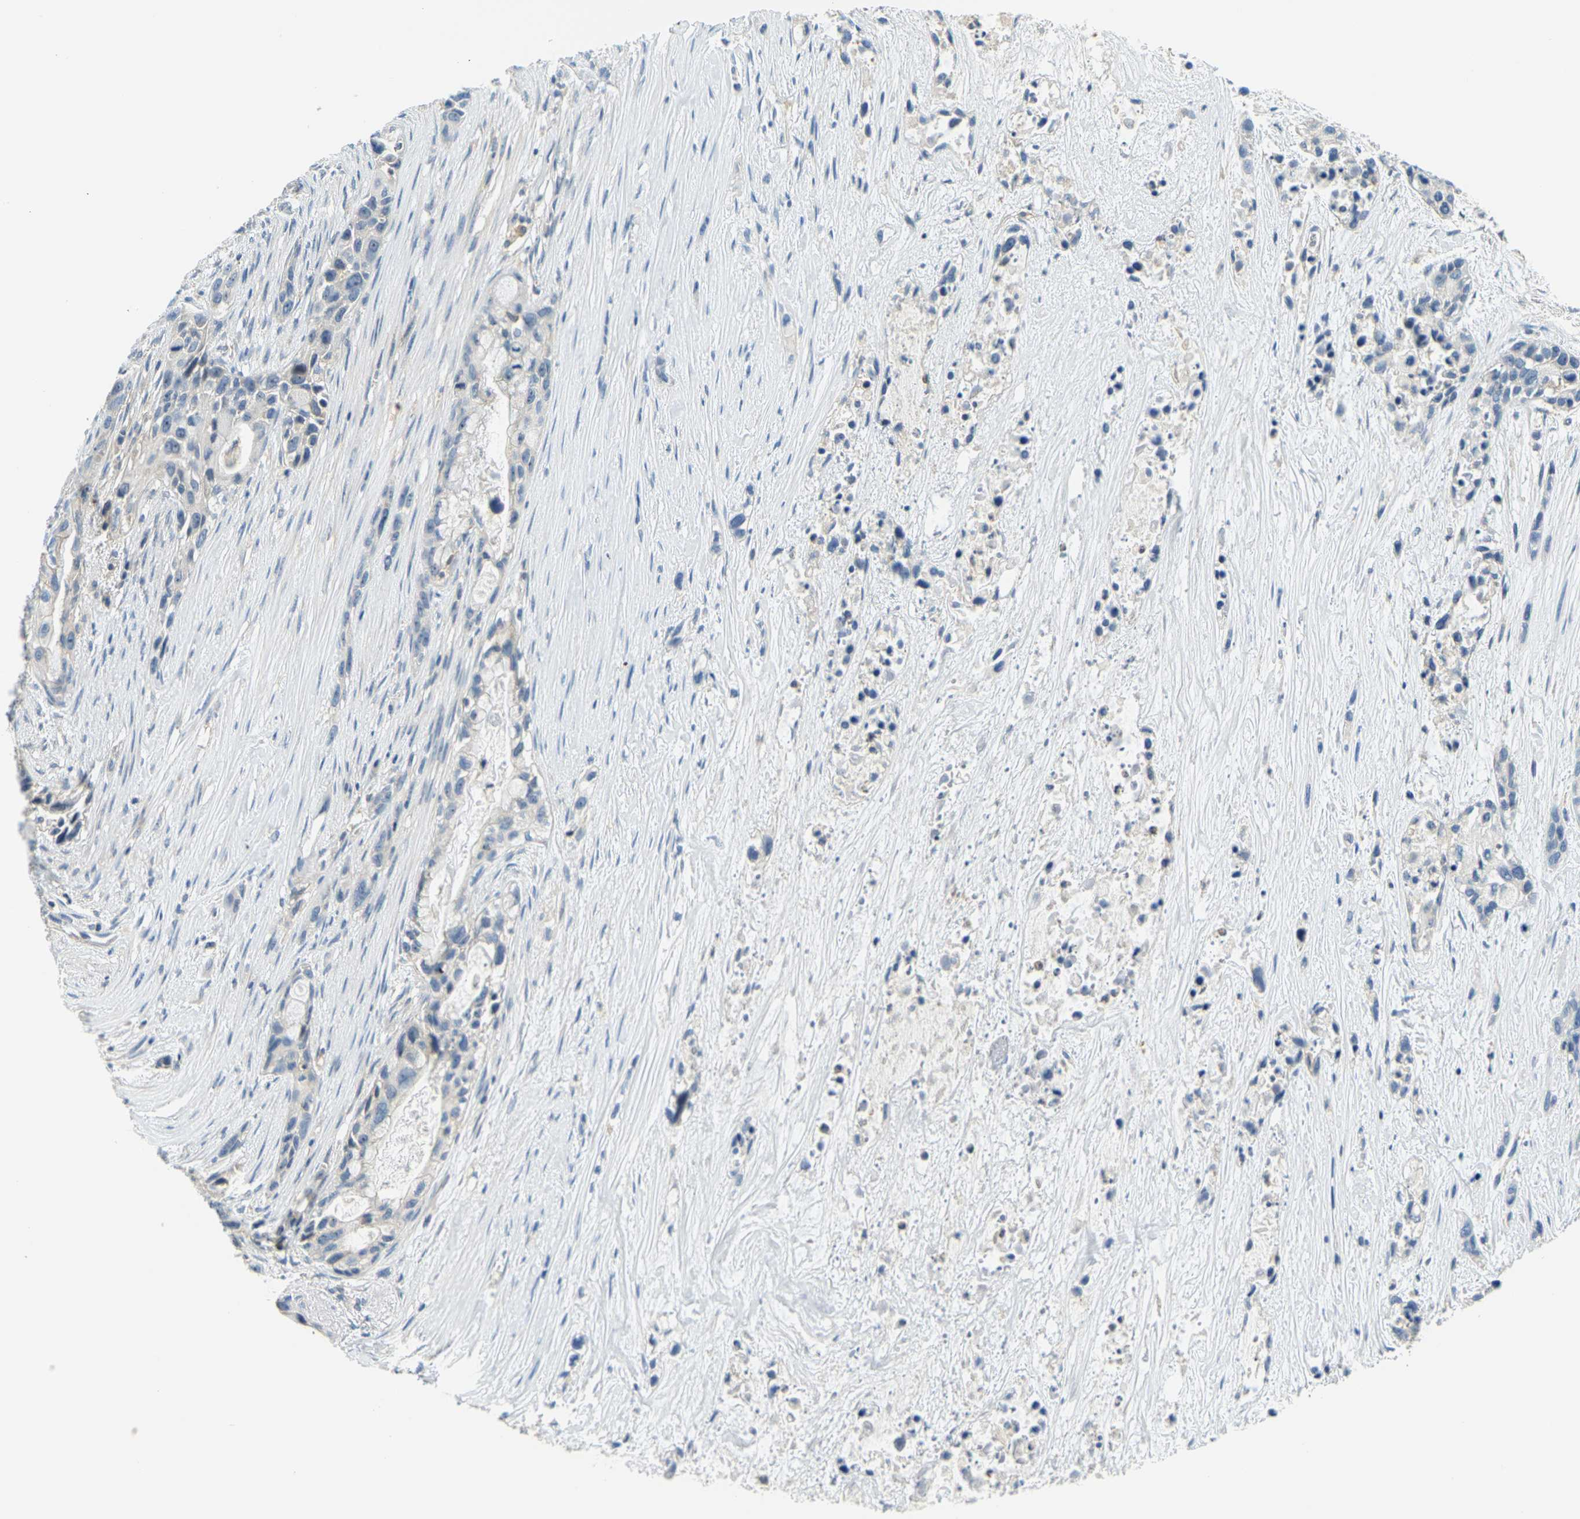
{"staining": {"intensity": "weak", "quantity": "<25%", "location": "cytoplasmic/membranous"}, "tissue": "pancreatic cancer", "cell_type": "Tumor cells", "image_type": "cancer", "snomed": [{"axis": "morphology", "description": "Adenocarcinoma, NOS"}, {"axis": "topography", "description": "Pancreas"}], "caption": "A high-resolution photomicrograph shows immunohistochemistry (IHC) staining of pancreatic cancer (adenocarcinoma), which exhibits no significant expression in tumor cells.", "gene": "RRP1", "patient": {"sex": "male", "age": 53}}